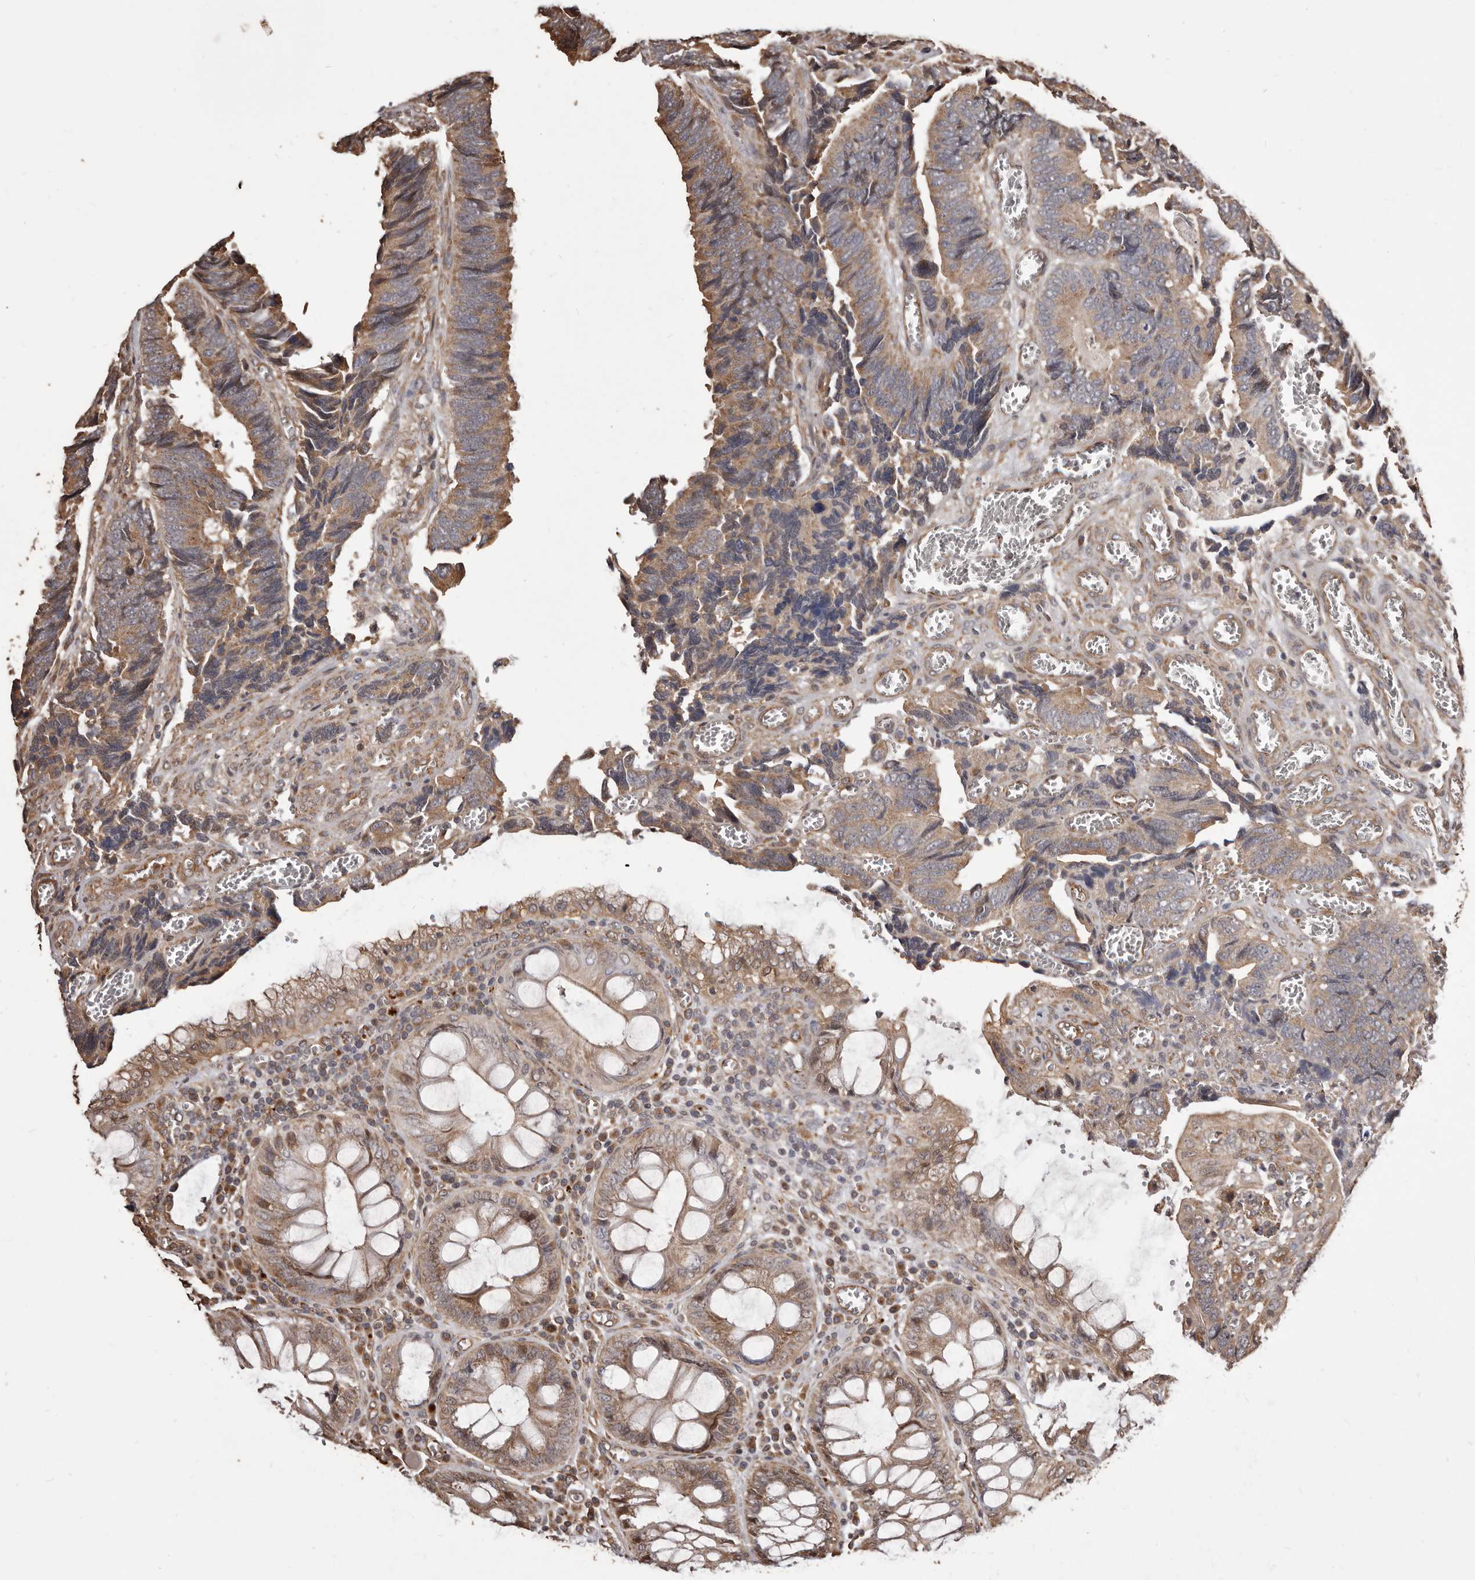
{"staining": {"intensity": "weak", "quantity": ">75%", "location": "cytoplasmic/membranous"}, "tissue": "colorectal cancer", "cell_type": "Tumor cells", "image_type": "cancer", "snomed": [{"axis": "morphology", "description": "Adenocarcinoma, NOS"}, {"axis": "topography", "description": "Colon"}], "caption": "This histopathology image demonstrates colorectal cancer stained with IHC to label a protein in brown. The cytoplasmic/membranous of tumor cells show weak positivity for the protein. Nuclei are counter-stained blue.", "gene": "ALPK1", "patient": {"sex": "male", "age": 72}}